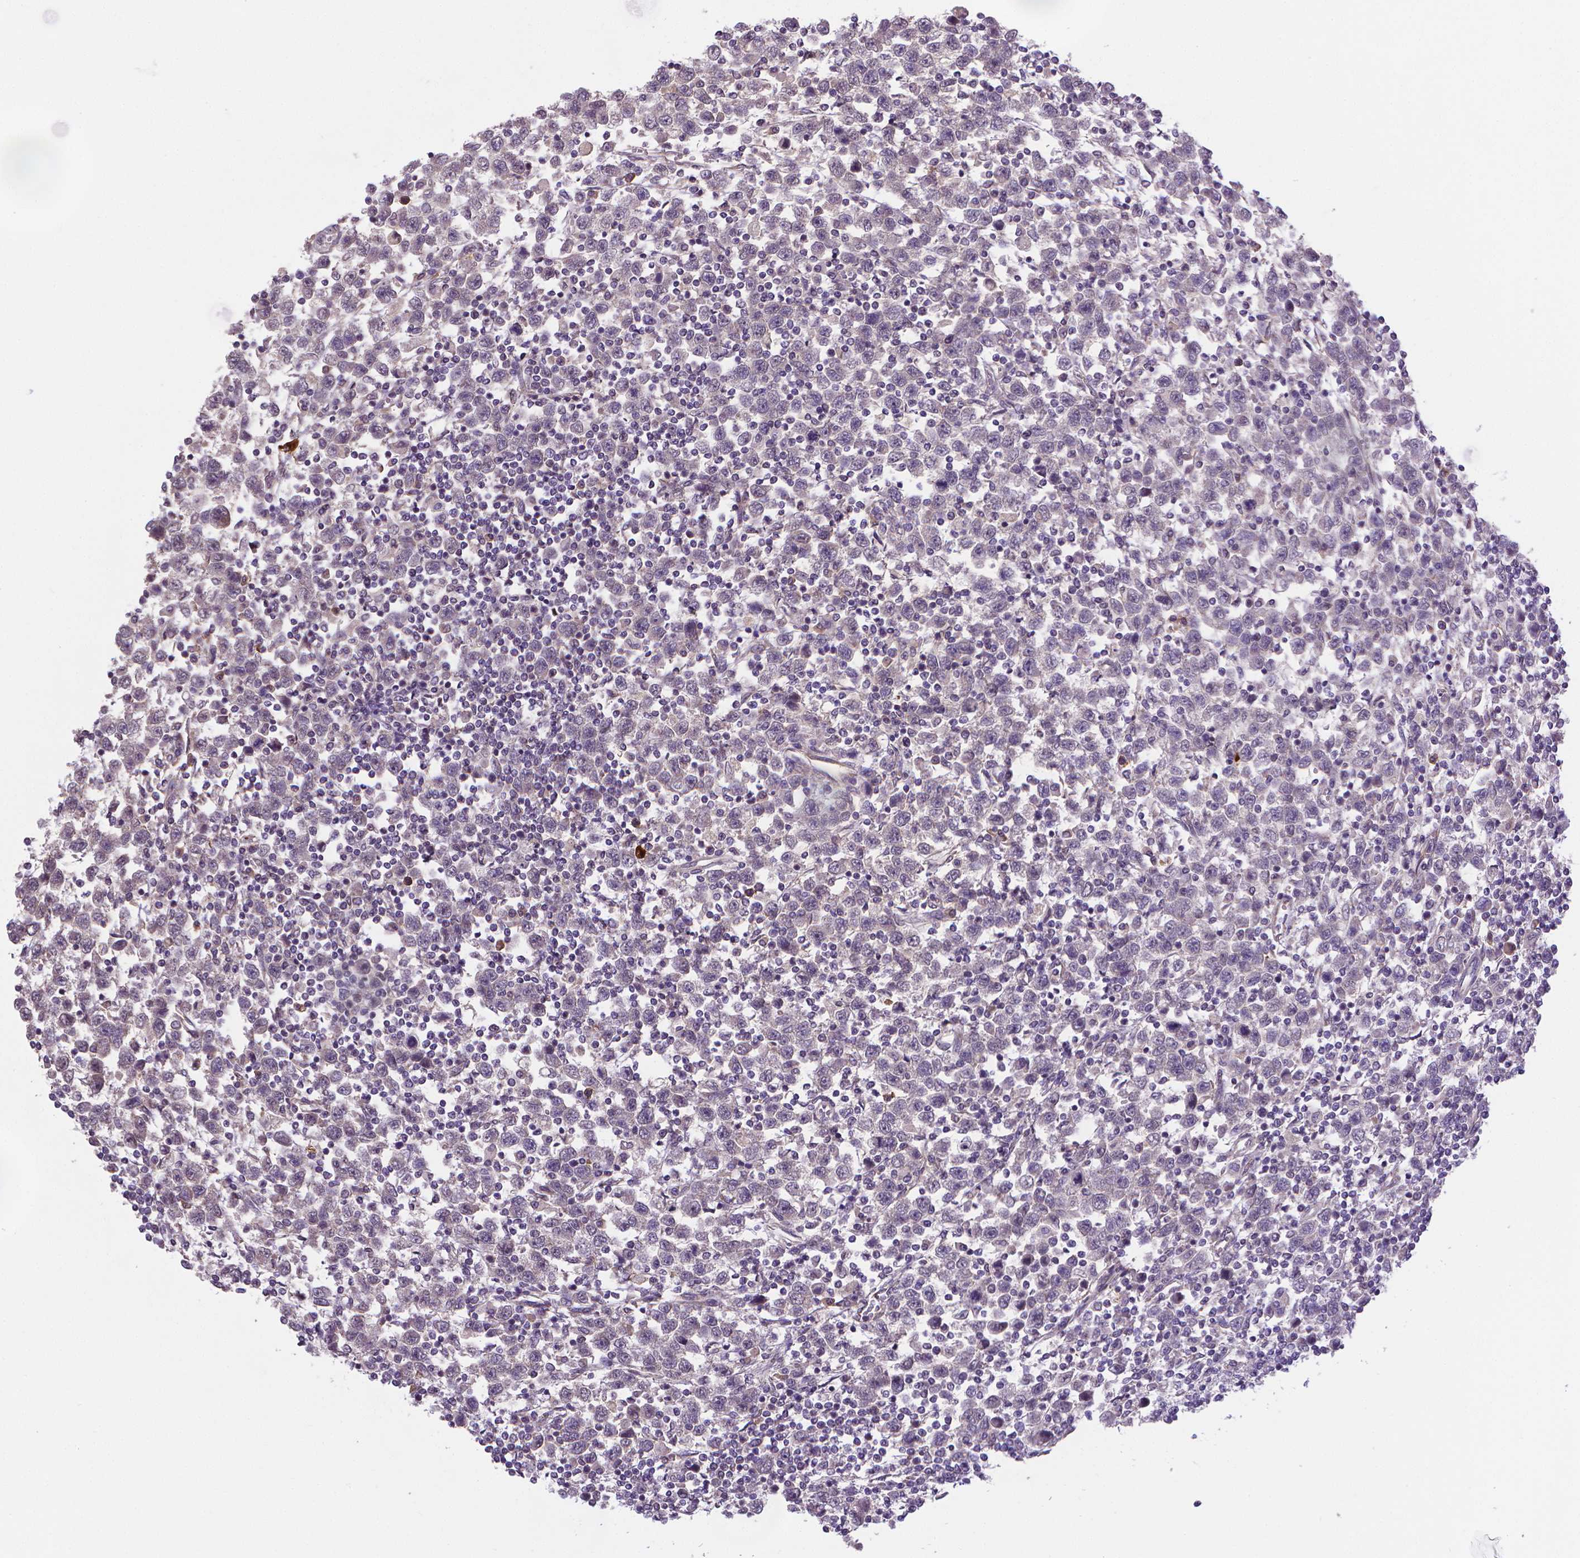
{"staining": {"intensity": "negative", "quantity": "none", "location": "none"}, "tissue": "testis cancer", "cell_type": "Tumor cells", "image_type": "cancer", "snomed": [{"axis": "morphology", "description": "Normal tissue, NOS"}, {"axis": "morphology", "description": "Seminoma, NOS"}, {"axis": "topography", "description": "Testis"}, {"axis": "topography", "description": "Epididymis"}], "caption": "Immunohistochemistry (IHC) photomicrograph of neoplastic tissue: testis cancer (seminoma) stained with DAB (3,3'-diaminobenzidine) exhibits no significant protein expression in tumor cells. The staining is performed using DAB brown chromogen with nuclei counter-stained in using hematoxylin.", "gene": "GPR63", "patient": {"sex": "male", "age": 34}}